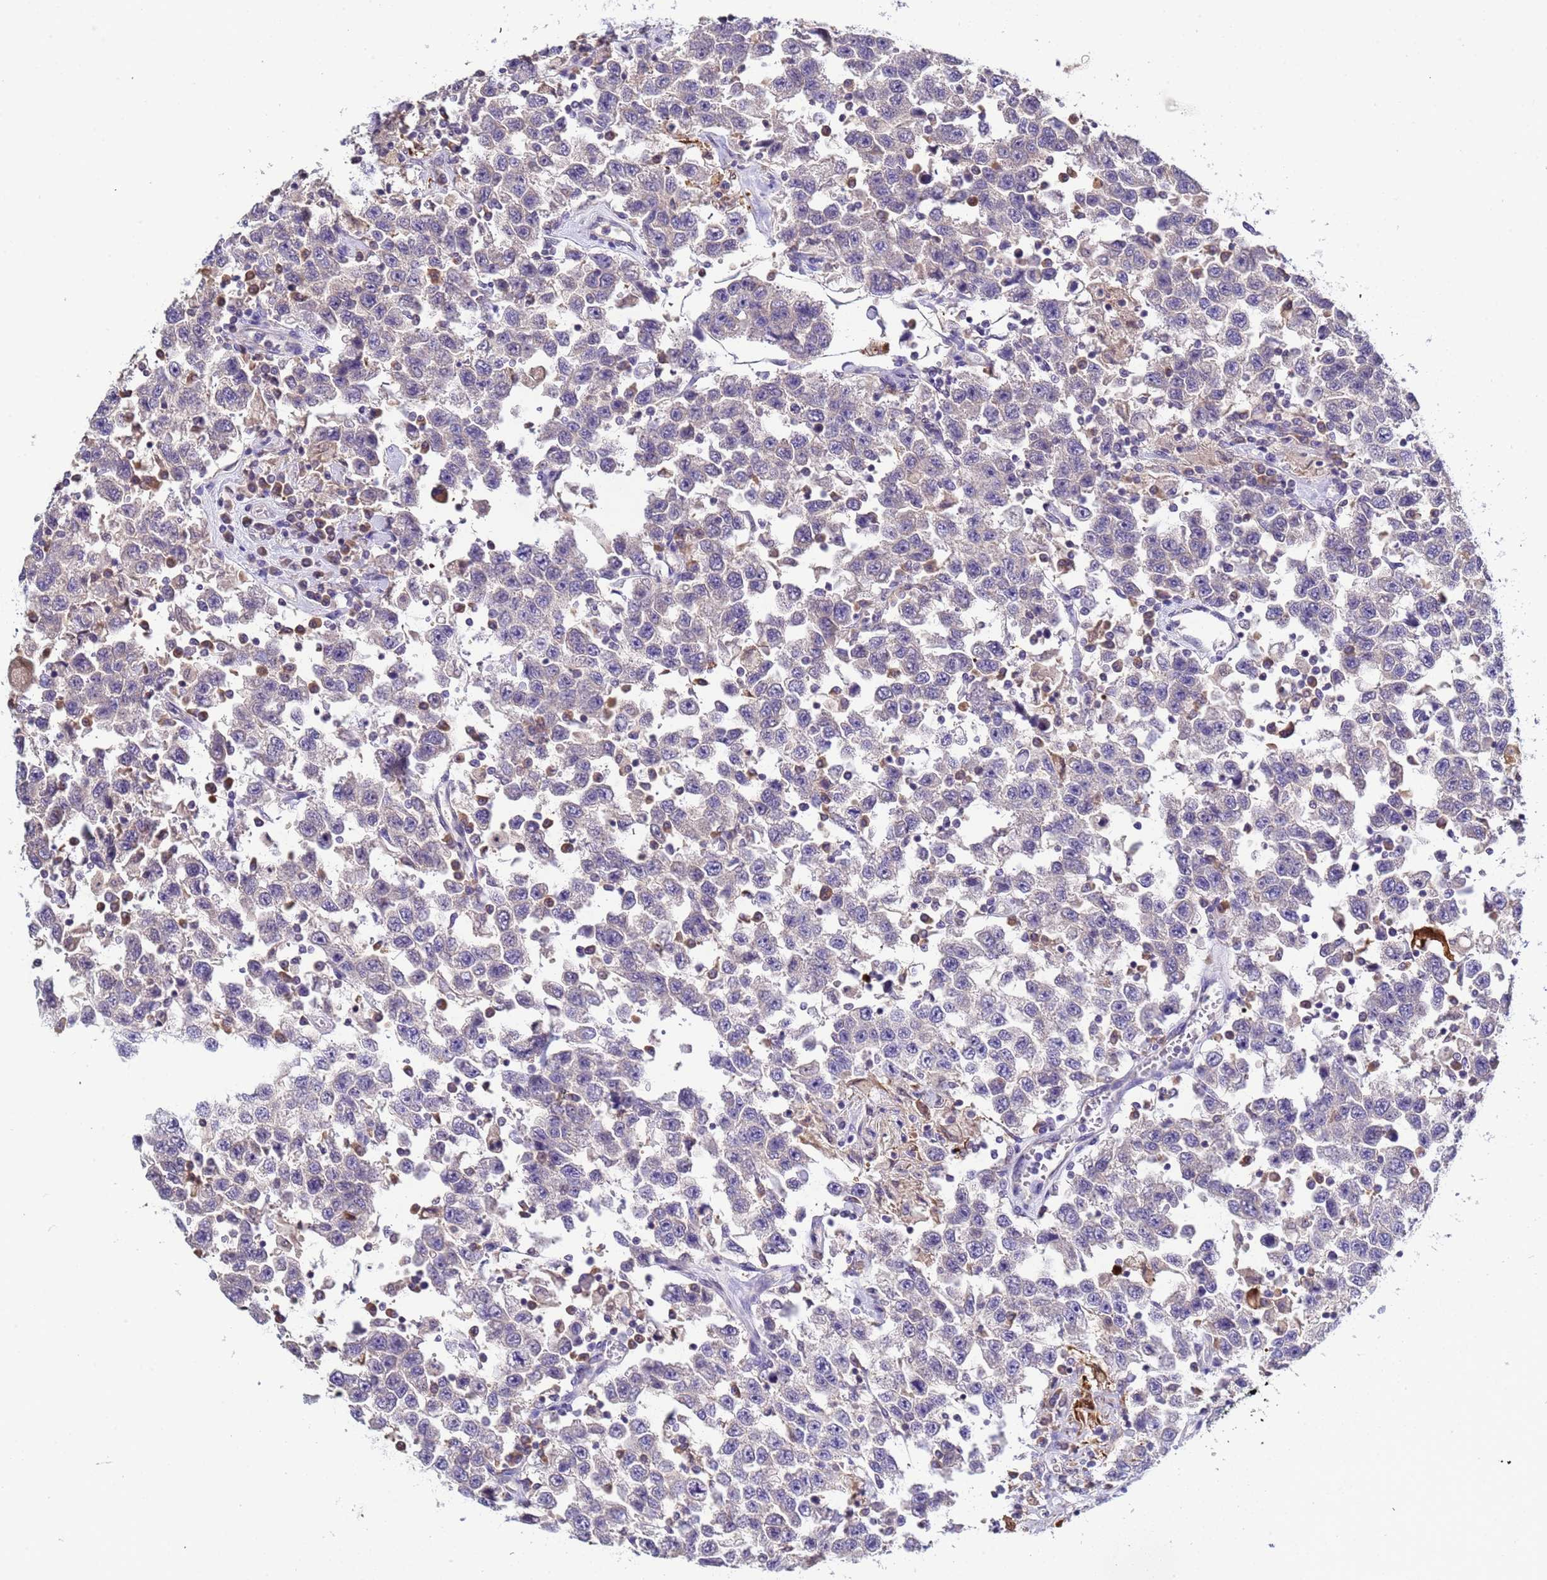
{"staining": {"intensity": "negative", "quantity": "none", "location": "none"}, "tissue": "testis cancer", "cell_type": "Tumor cells", "image_type": "cancer", "snomed": [{"axis": "morphology", "description": "Seminoma, NOS"}, {"axis": "topography", "description": "Testis"}], "caption": "Immunohistochemistry (IHC) histopathology image of seminoma (testis) stained for a protein (brown), which demonstrates no expression in tumor cells.", "gene": "ELMOD2", "patient": {"sex": "male", "age": 41}}